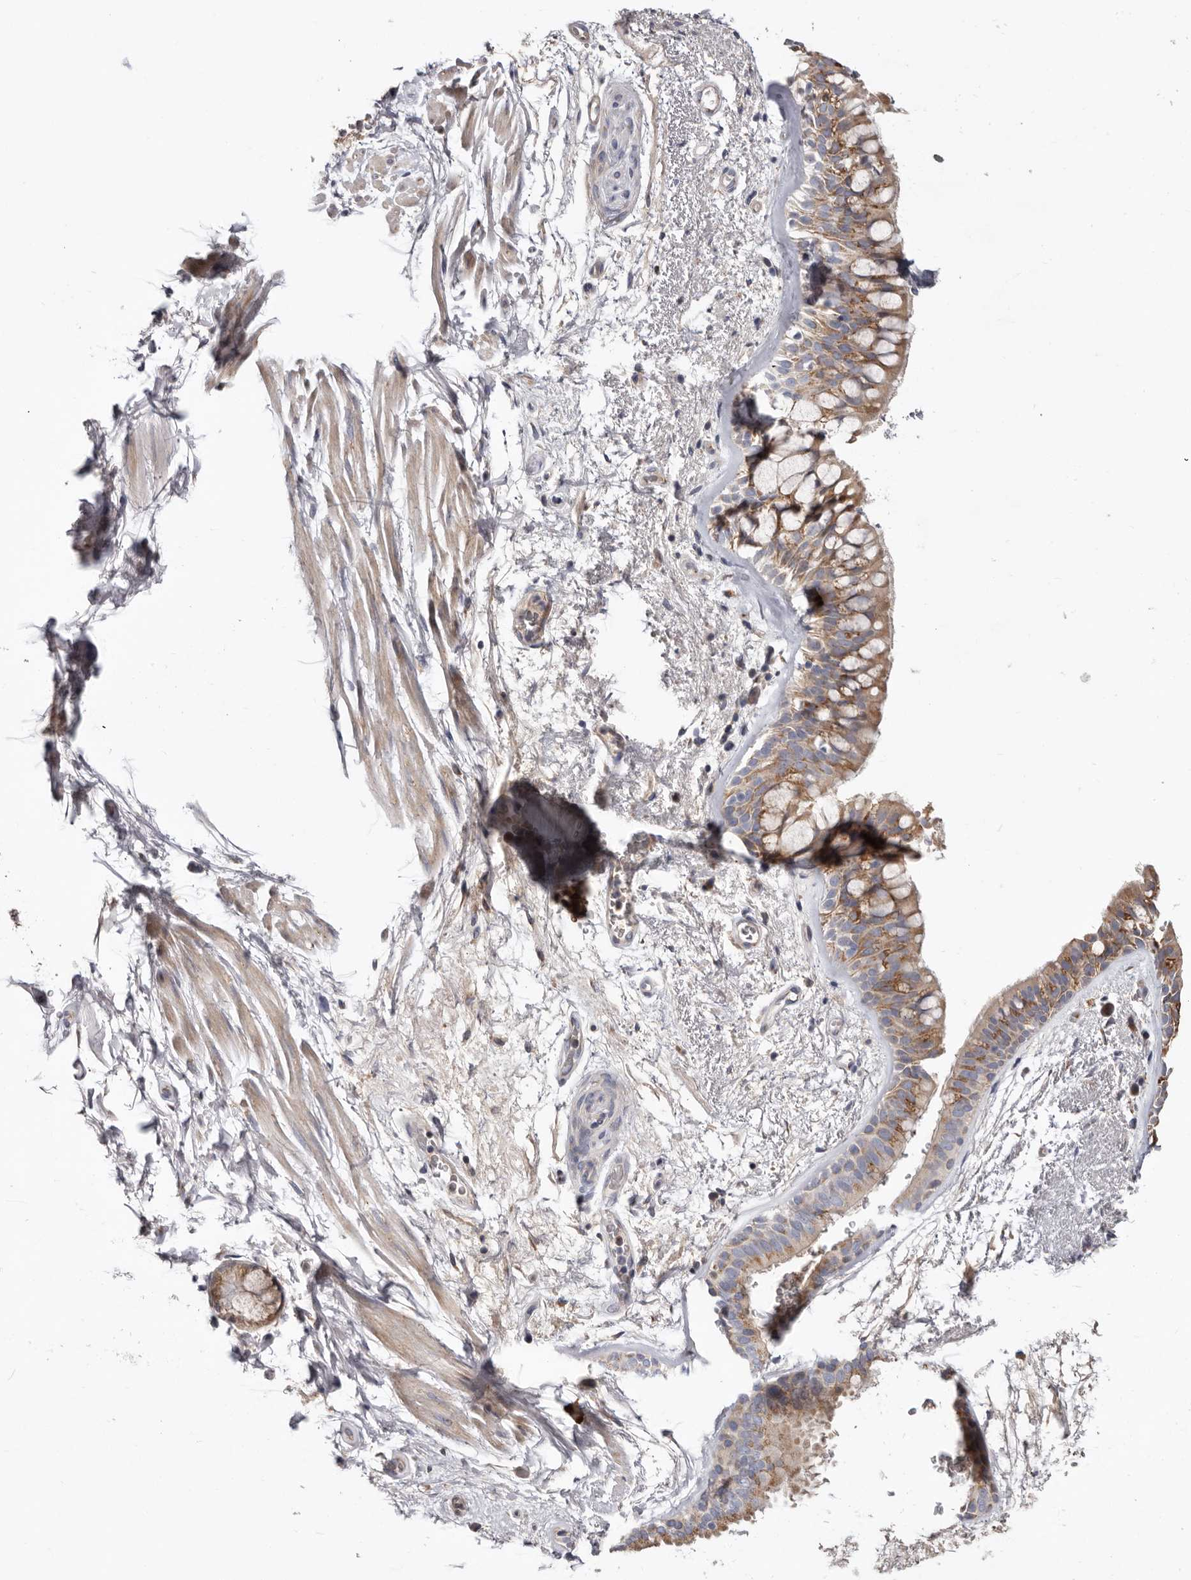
{"staining": {"intensity": "moderate", "quantity": "25%-75%", "location": "cytoplasmic/membranous"}, "tissue": "bronchus", "cell_type": "Respiratory epithelial cells", "image_type": "normal", "snomed": [{"axis": "morphology", "description": "Normal tissue, NOS"}, {"axis": "morphology", "description": "Squamous cell carcinoma, NOS"}, {"axis": "topography", "description": "Lymph node"}, {"axis": "topography", "description": "Bronchus"}, {"axis": "topography", "description": "Lung"}], "caption": "IHC staining of unremarkable bronchus, which shows medium levels of moderate cytoplasmic/membranous staining in about 25%-75% of respiratory epithelial cells indicating moderate cytoplasmic/membranous protein expression. The staining was performed using DAB (3,3'-diaminobenzidine) (brown) for protein detection and nuclei were counterstained in hematoxylin (blue).", "gene": "ASIC5", "patient": {"sex": "male", "age": 66}}